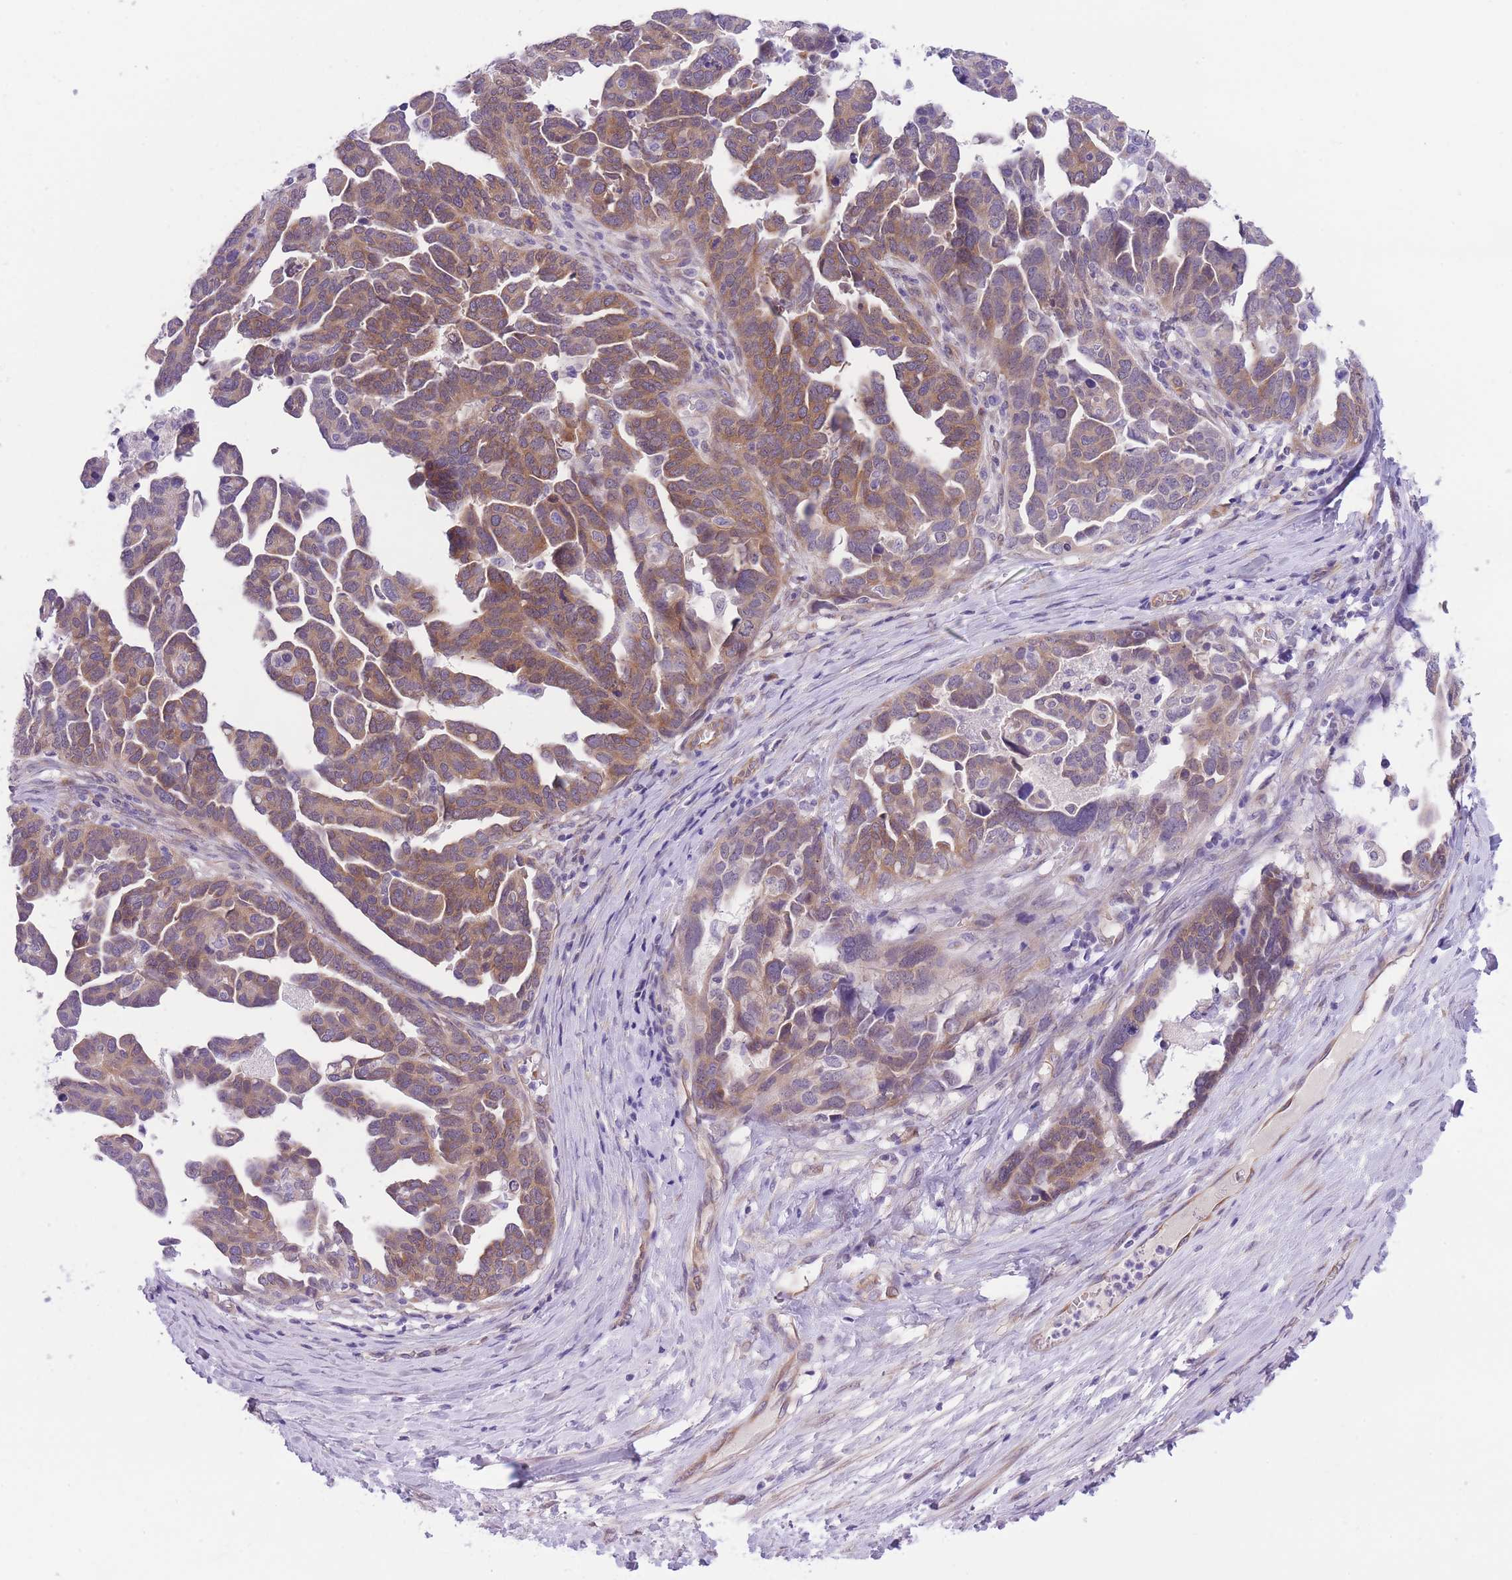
{"staining": {"intensity": "moderate", "quantity": ">75%", "location": "cytoplasmic/membranous"}, "tissue": "ovarian cancer", "cell_type": "Tumor cells", "image_type": "cancer", "snomed": [{"axis": "morphology", "description": "Cystadenocarcinoma, serous, NOS"}, {"axis": "topography", "description": "Ovary"}], "caption": "The immunohistochemical stain shows moderate cytoplasmic/membranous staining in tumor cells of ovarian serous cystadenocarcinoma tissue.", "gene": "WWOX", "patient": {"sex": "female", "age": 54}}